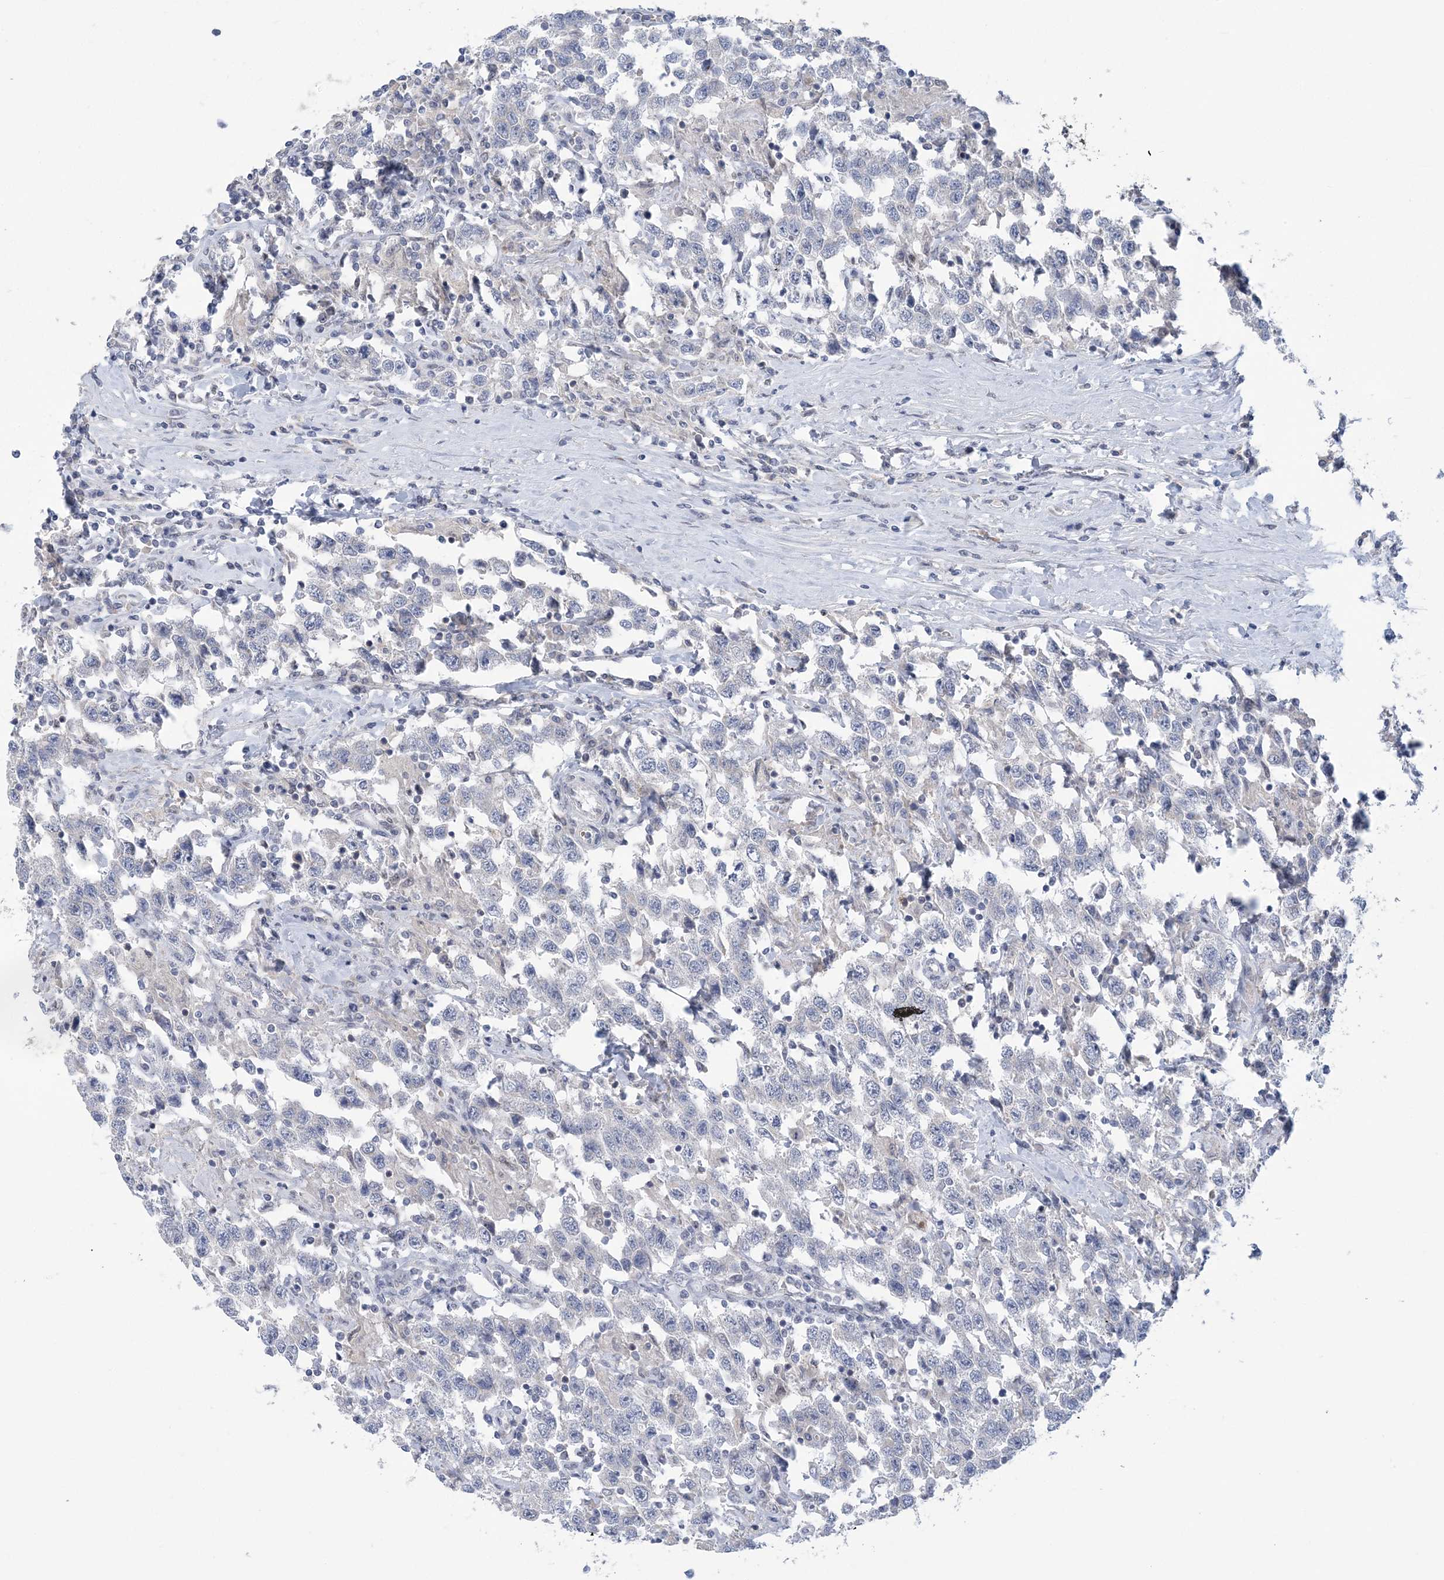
{"staining": {"intensity": "negative", "quantity": "none", "location": "none"}, "tissue": "testis cancer", "cell_type": "Tumor cells", "image_type": "cancer", "snomed": [{"axis": "morphology", "description": "Seminoma, NOS"}, {"axis": "topography", "description": "Testis"}], "caption": "DAB immunohistochemical staining of human testis seminoma displays no significant expression in tumor cells.", "gene": "ZBTB7A", "patient": {"sex": "male", "age": 41}}